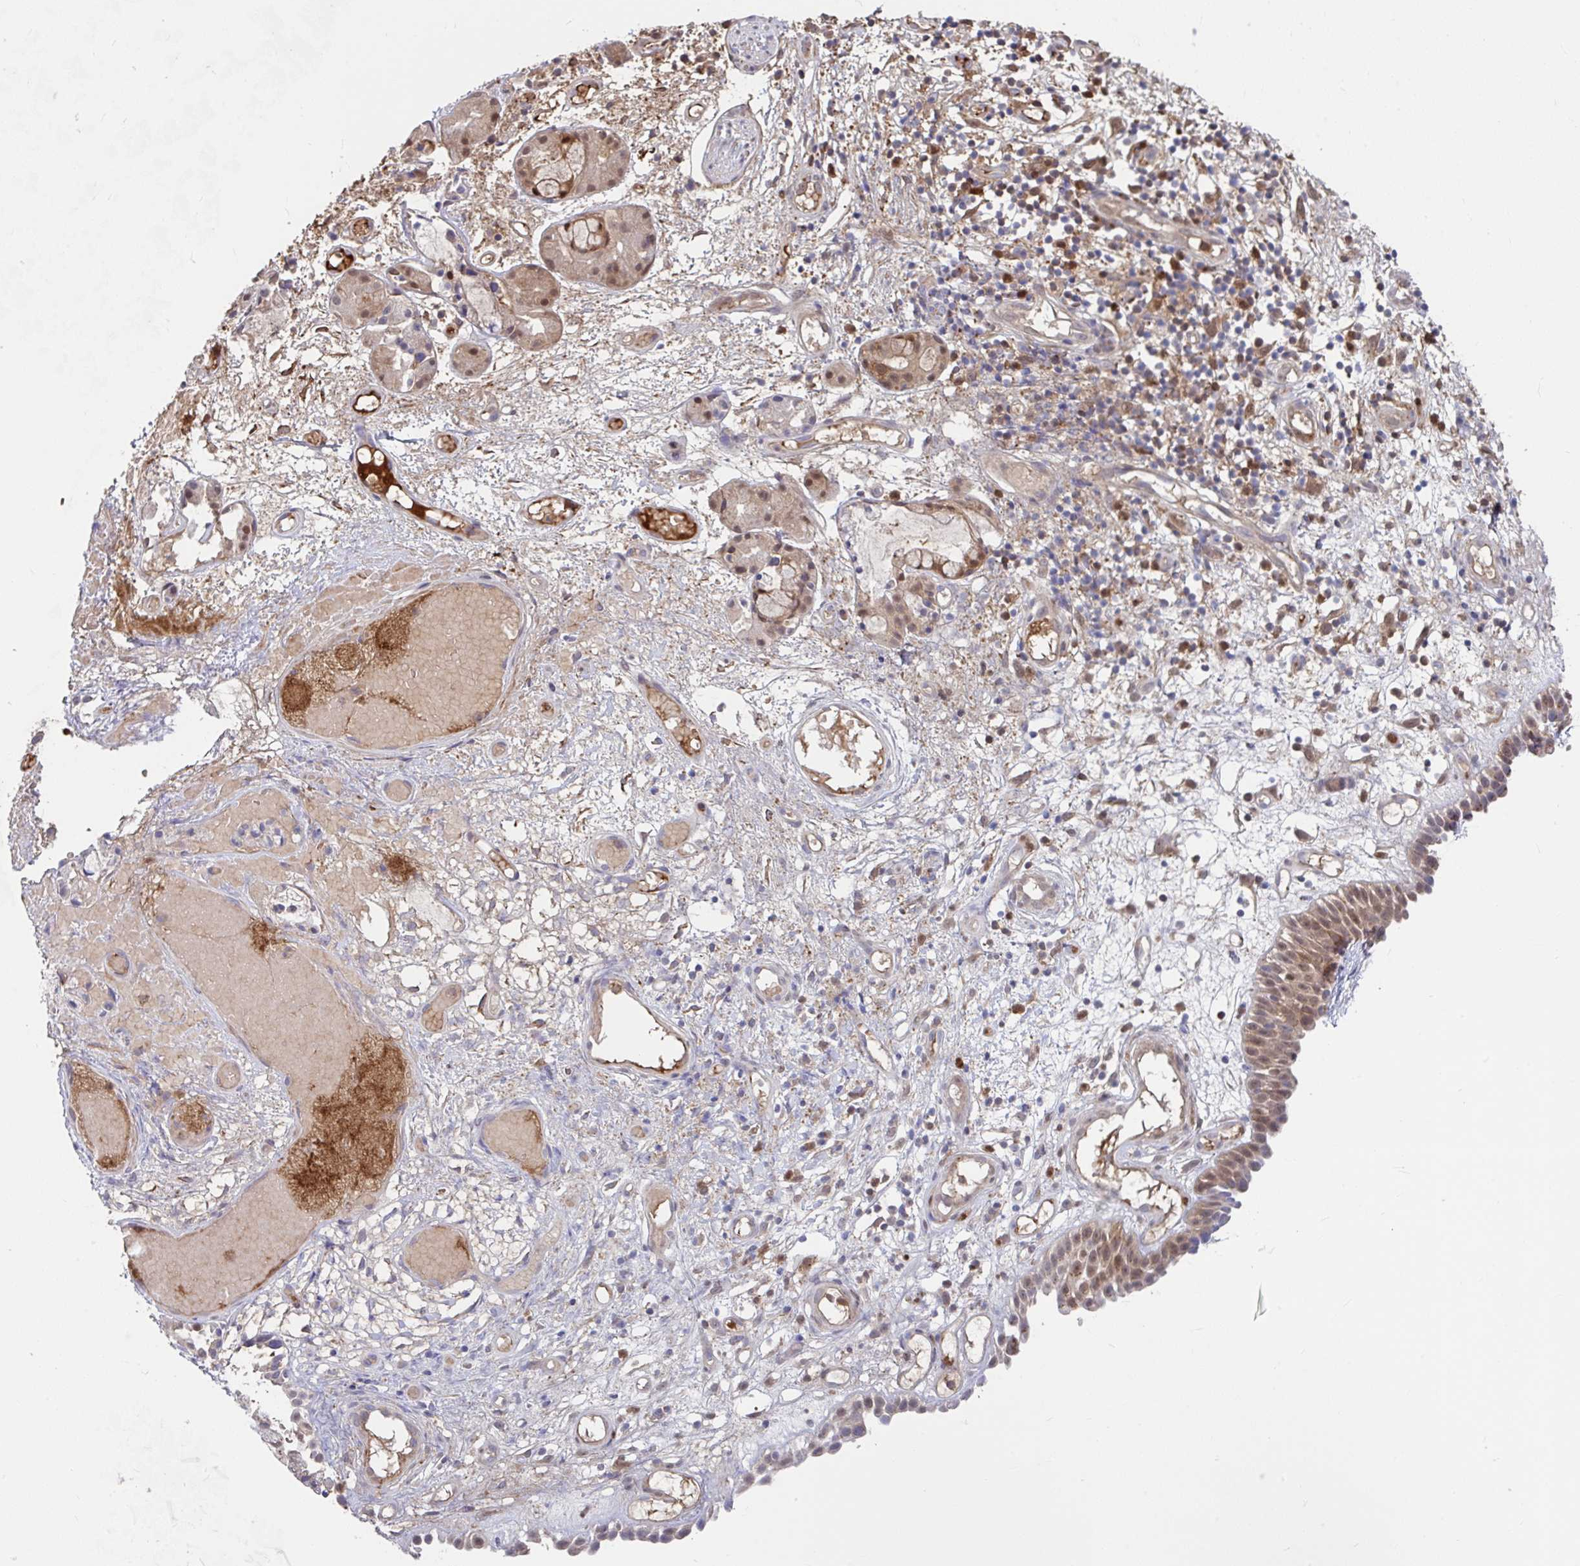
{"staining": {"intensity": "moderate", "quantity": ">75%", "location": "cytoplasmic/membranous,nuclear"}, "tissue": "nasopharynx", "cell_type": "Respiratory epithelial cells", "image_type": "normal", "snomed": [{"axis": "morphology", "description": "Normal tissue, NOS"}, {"axis": "morphology", "description": "Inflammation, NOS"}, {"axis": "topography", "description": "Nasopharynx"}], "caption": "About >75% of respiratory epithelial cells in benign human nasopharynx show moderate cytoplasmic/membranous,nuclear protein positivity as visualized by brown immunohistochemical staining.", "gene": "BLVRA", "patient": {"sex": "male", "age": 54}}